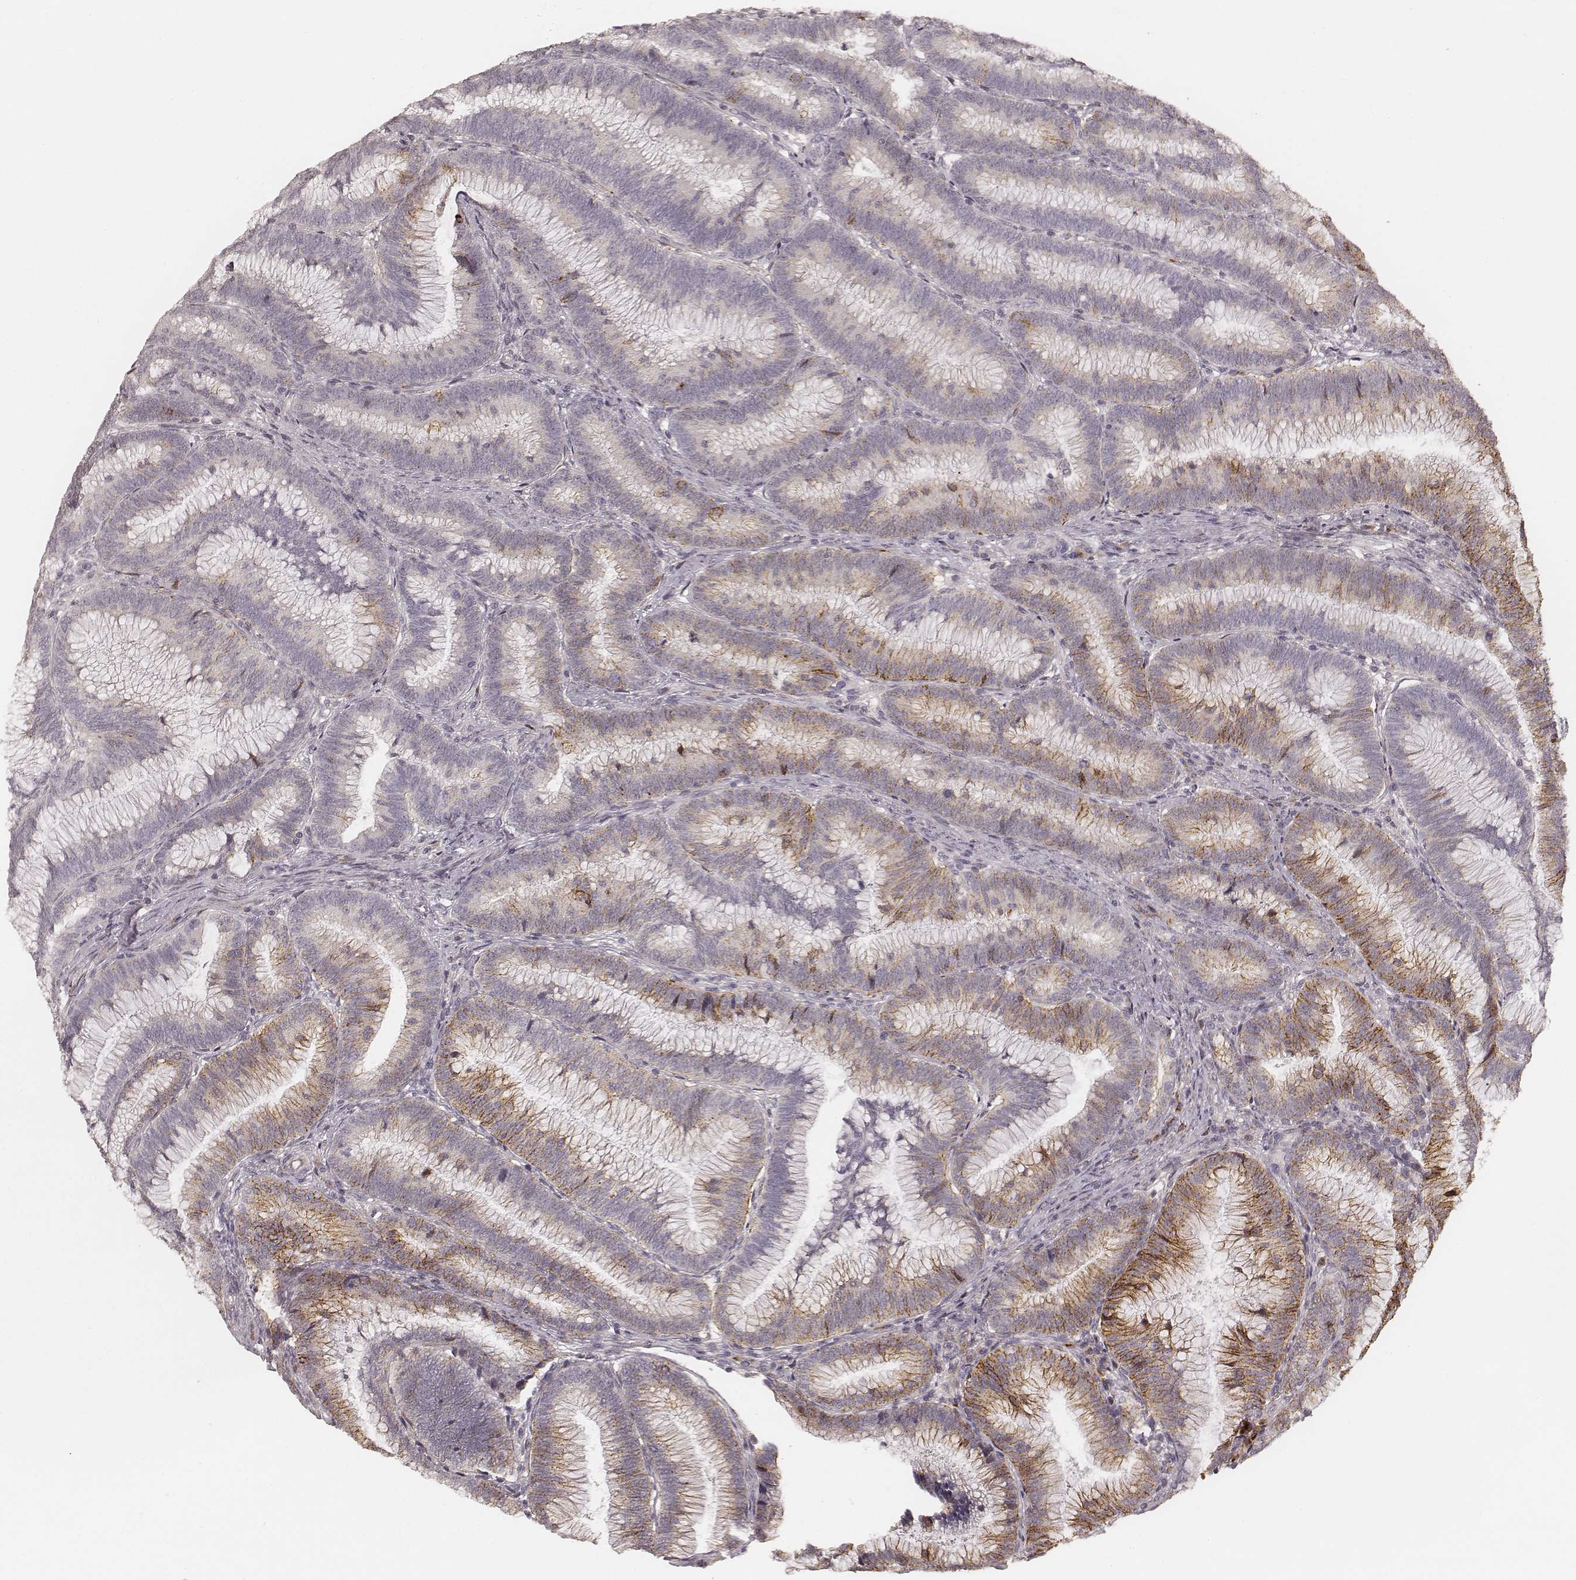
{"staining": {"intensity": "moderate", "quantity": "25%-75%", "location": "cytoplasmic/membranous"}, "tissue": "colorectal cancer", "cell_type": "Tumor cells", "image_type": "cancer", "snomed": [{"axis": "morphology", "description": "Adenocarcinoma, NOS"}, {"axis": "topography", "description": "Colon"}], "caption": "IHC (DAB (3,3'-diaminobenzidine)) staining of human colorectal cancer (adenocarcinoma) shows moderate cytoplasmic/membranous protein expression in about 25%-75% of tumor cells.", "gene": "GORASP2", "patient": {"sex": "female", "age": 78}}